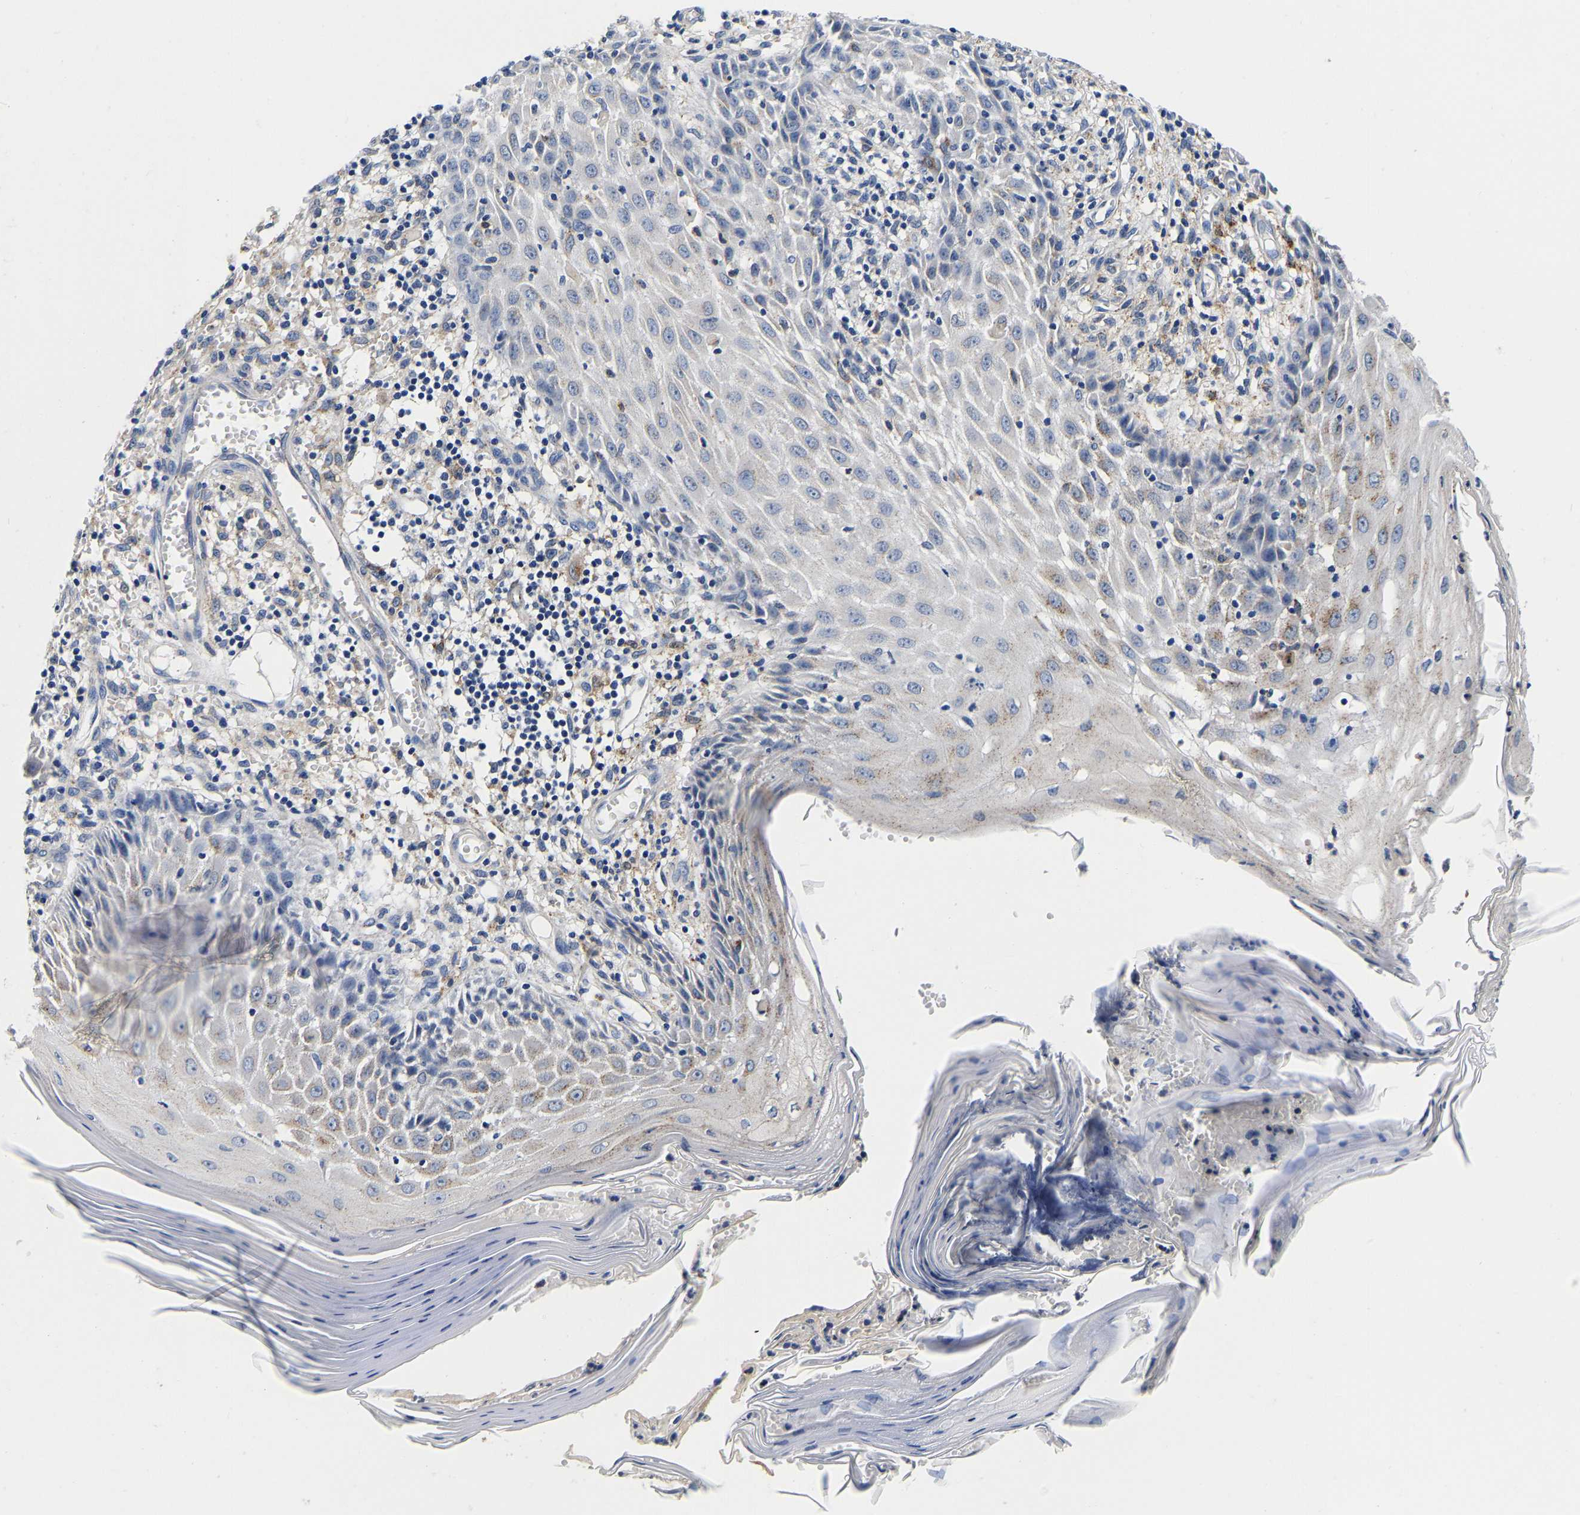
{"staining": {"intensity": "negative", "quantity": "none", "location": "none"}, "tissue": "skin cancer", "cell_type": "Tumor cells", "image_type": "cancer", "snomed": [{"axis": "morphology", "description": "Squamous cell carcinoma, NOS"}, {"axis": "topography", "description": "Skin"}], "caption": "Micrograph shows no significant protein staining in tumor cells of skin squamous cell carcinoma. The staining was performed using DAB (3,3'-diaminobenzidine) to visualize the protein expression in brown, while the nuclei were stained in blue with hematoxylin (Magnification: 20x).", "gene": "GRN", "patient": {"sex": "female", "age": 73}}